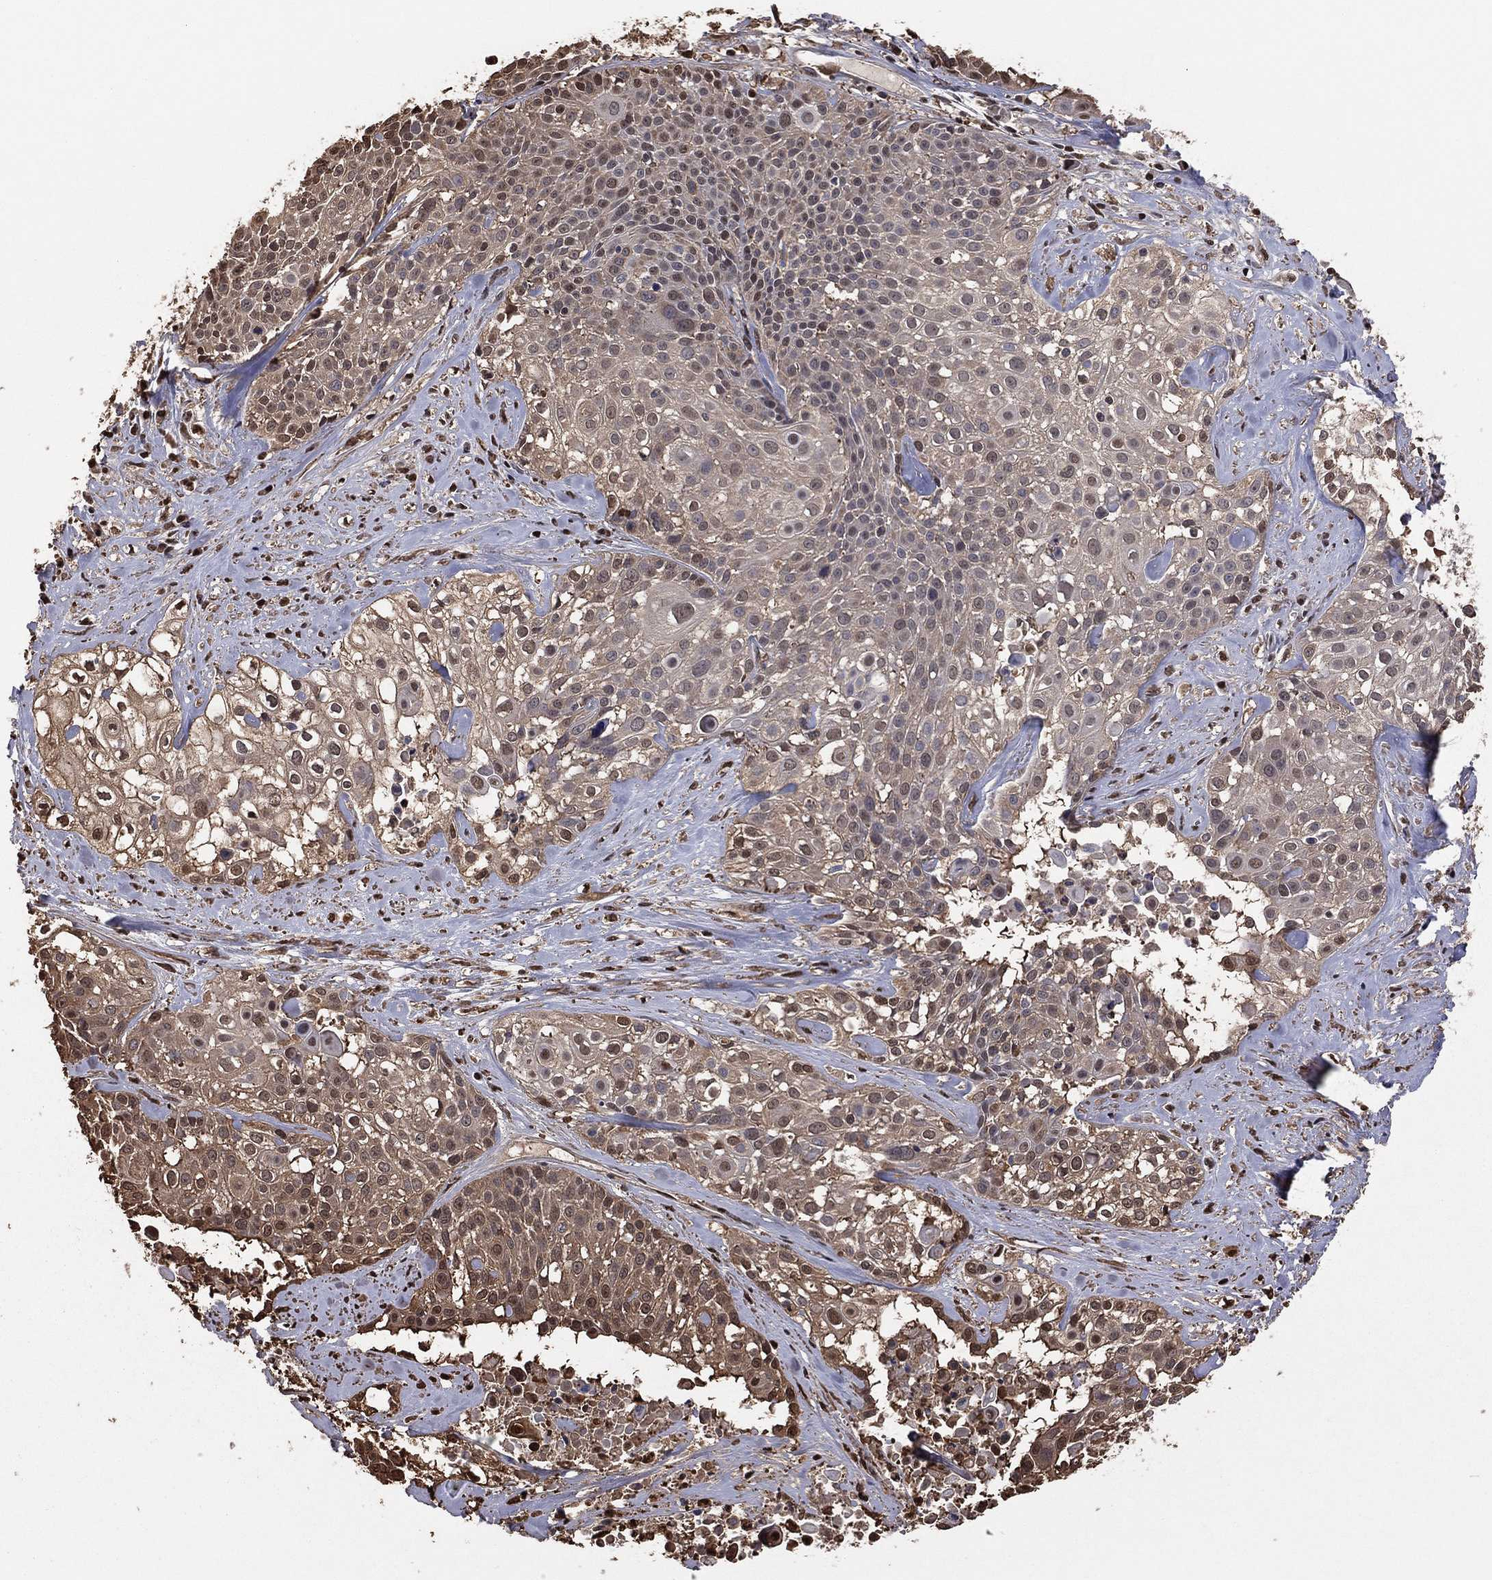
{"staining": {"intensity": "moderate", "quantity": "<25%", "location": "cytoplasmic/membranous,nuclear"}, "tissue": "cervical cancer", "cell_type": "Tumor cells", "image_type": "cancer", "snomed": [{"axis": "morphology", "description": "Squamous cell carcinoma, NOS"}, {"axis": "topography", "description": "Cervix"}], "caption": "An IHC image of neoplastic tissue is shown. Protein staining in brown highlights moderate cytoplasmic/membranous and nuclear positivity in cervical cancer (squamous cell carcinoma) within tumor cells.", "gene": "GAPDH", "patient": {"sex": "female", "age": 39}}